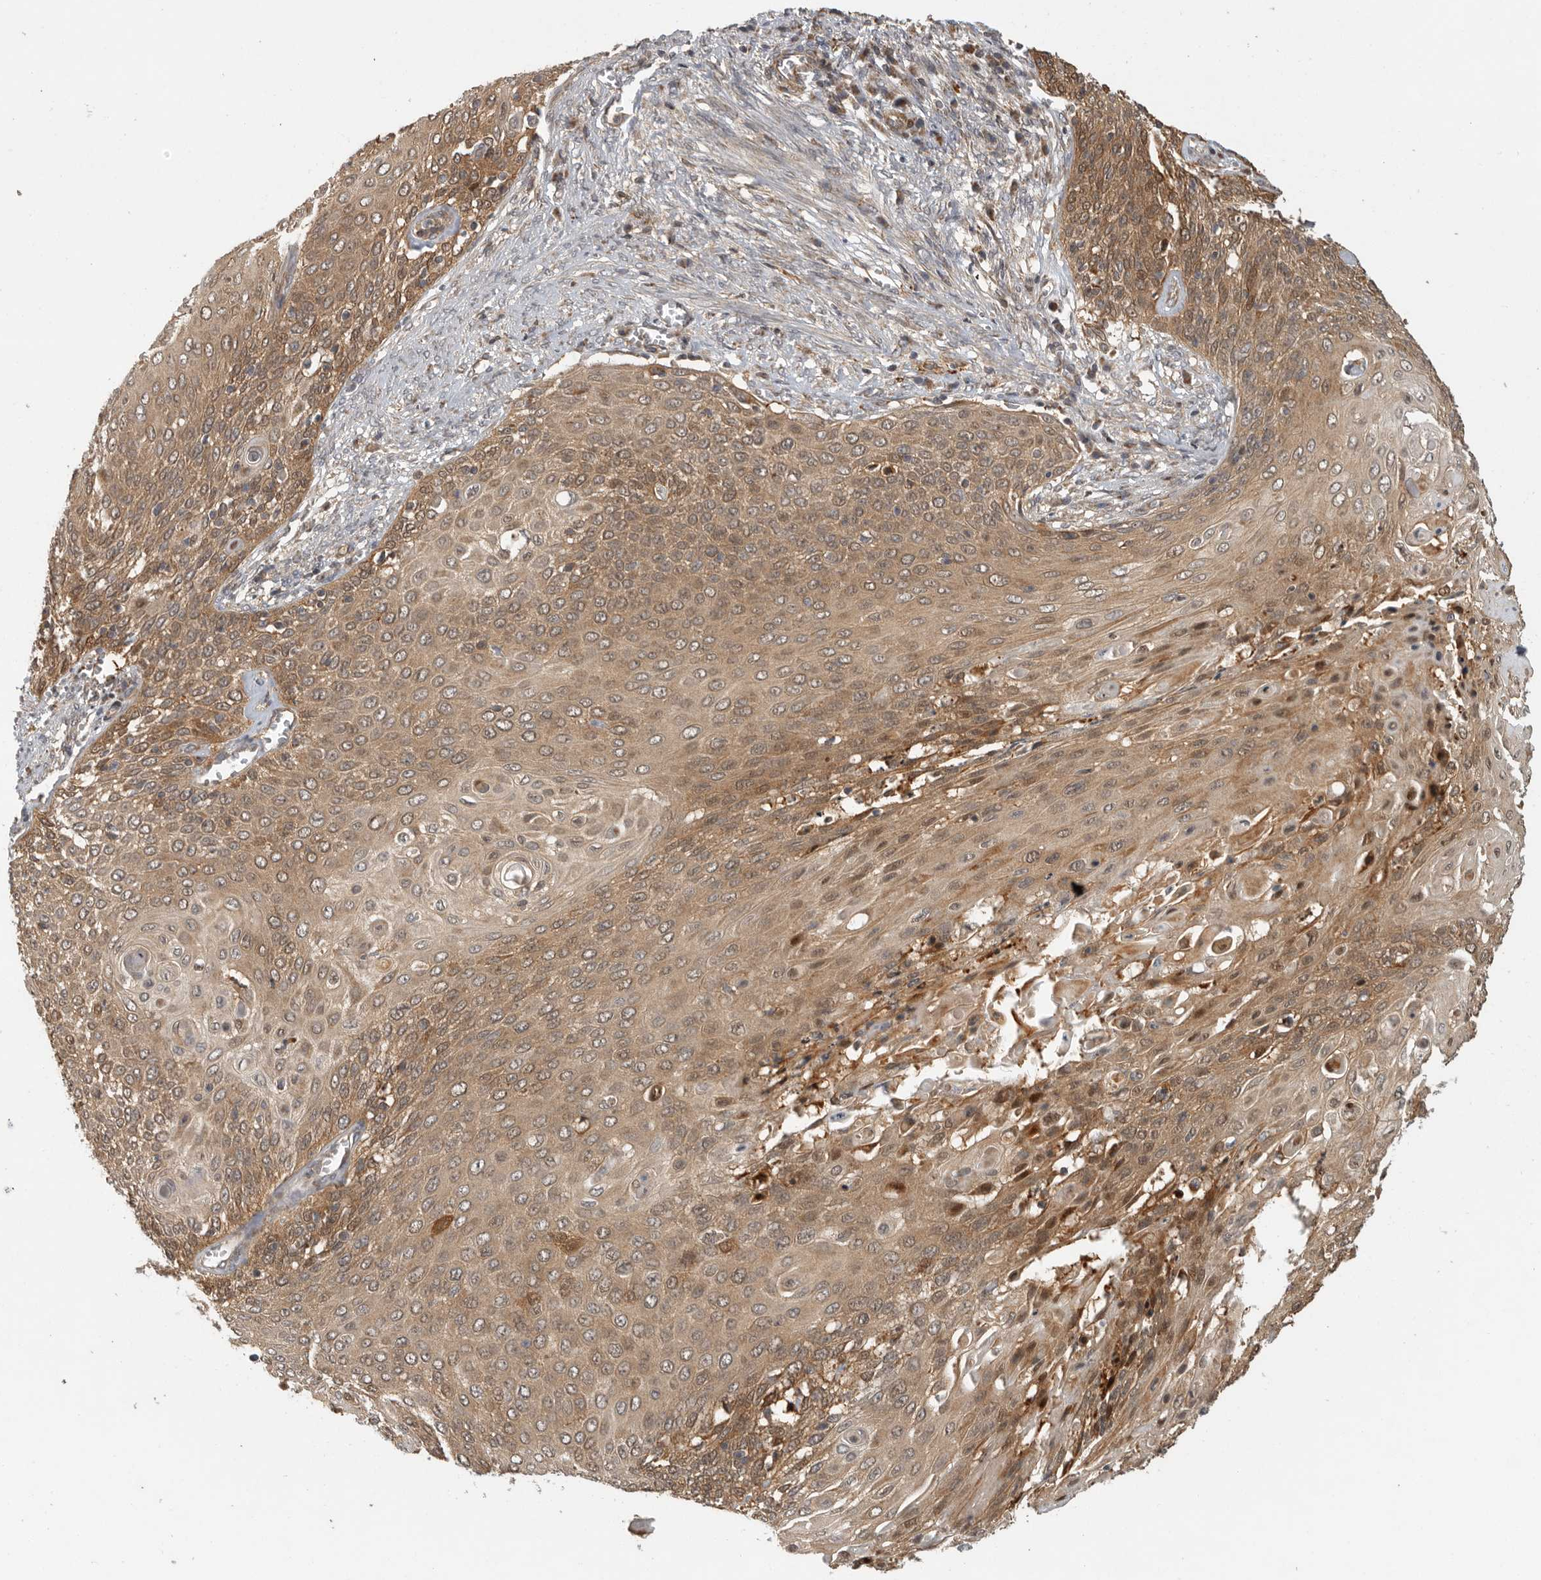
{"staining": {"intensity": "moderate", "quantity": ">75%", "location": "cytoplasmic/membranous,nuclear"}, "tissue": "cervical cancer", "cell_type": "Tumor cells", "image_type": "cancer", "snomed": [{"axis": "morphology", "description": "Squamous cell carcinoma, NOS"}, {"axis": "topography", "description": "Cervix"}], "caption": "Immunohistochemical staining of human squamous cell carcinoma (cervical) reveals moderate cytoplasmic/membranous and nuclear protein staining in about >75% of tumor cells.", "gene": "SWT1", "patient": {"sex": "female", "age": 39}}